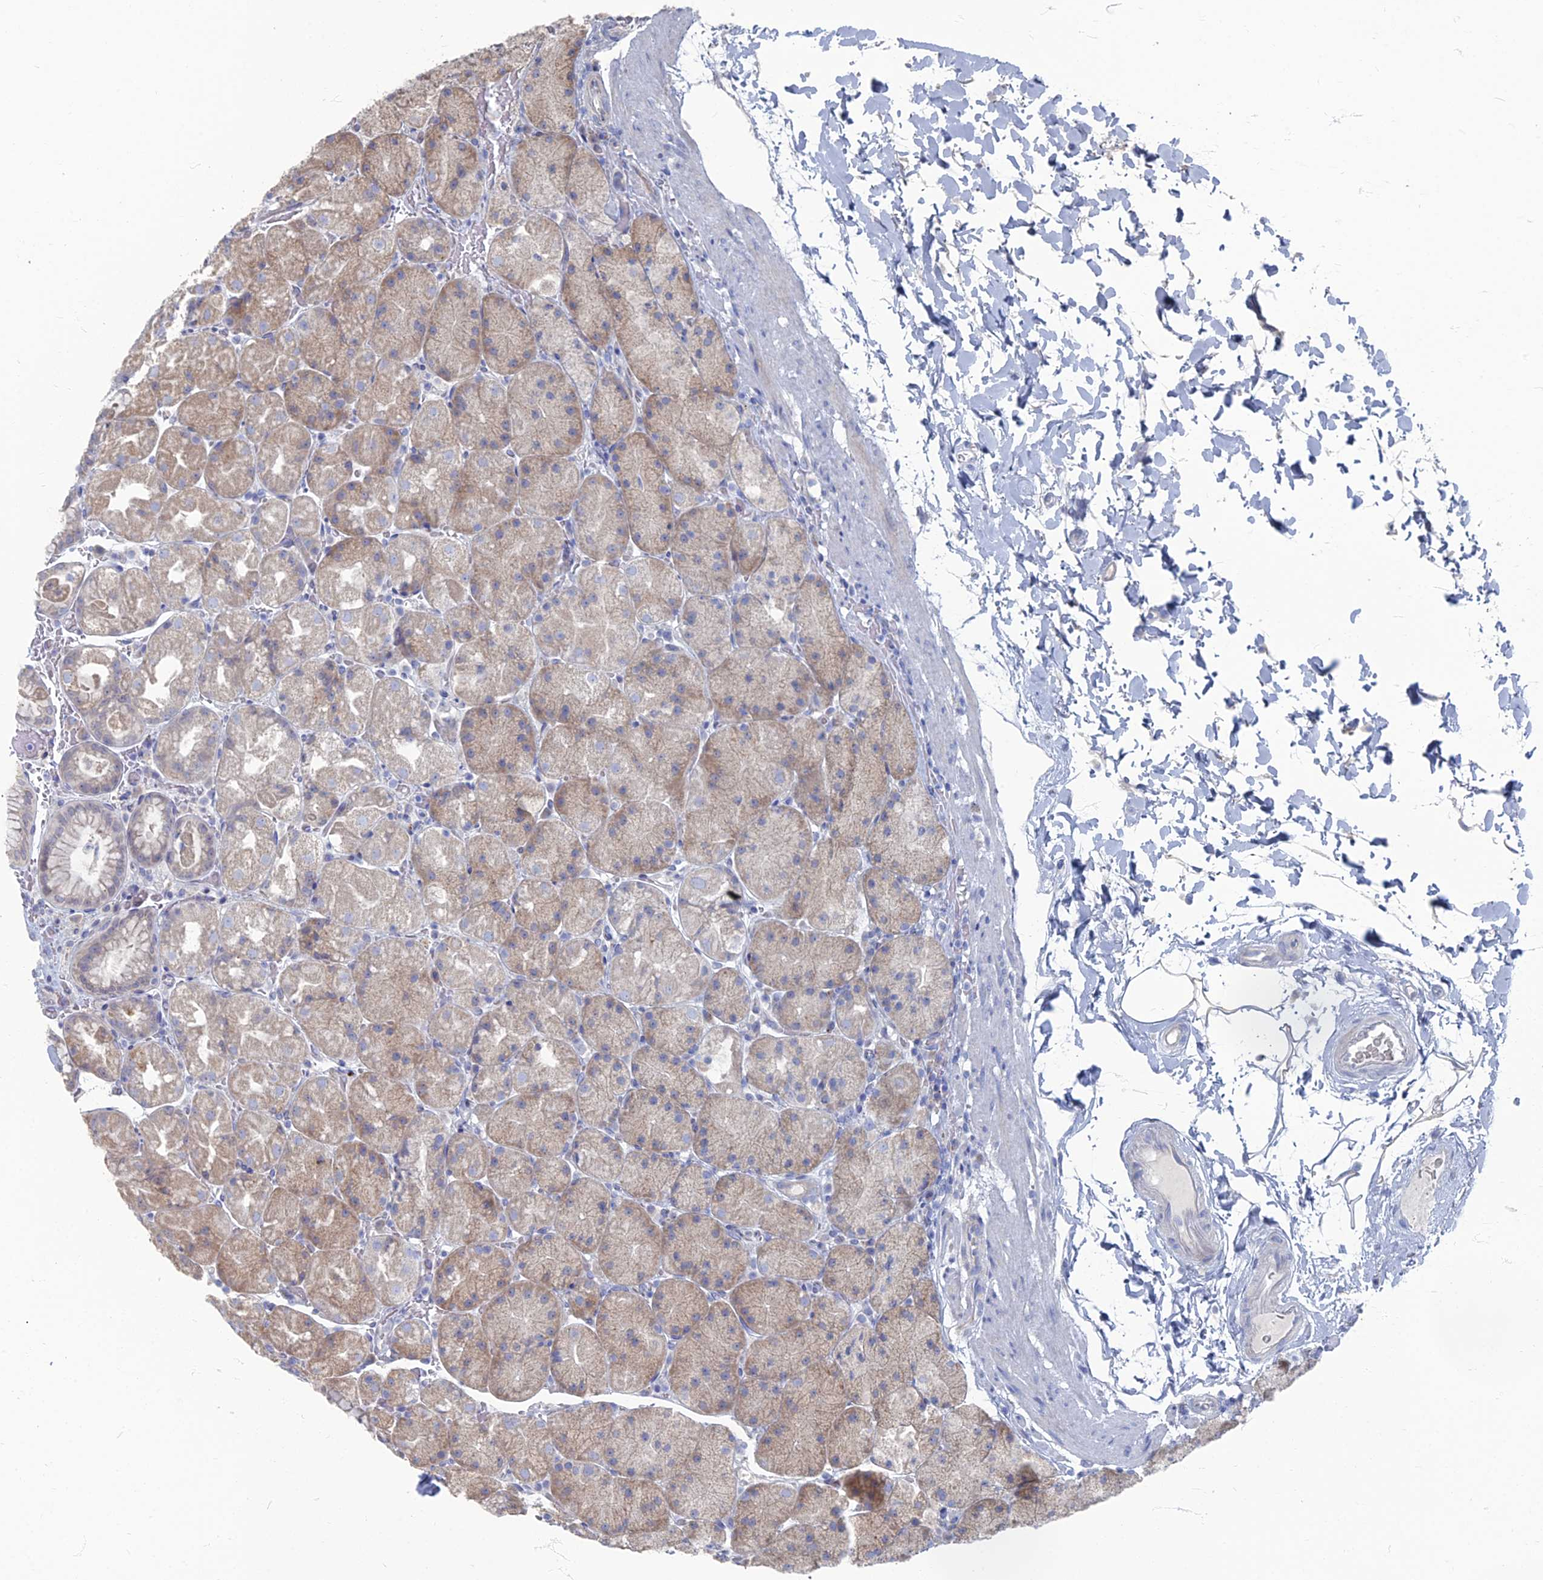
{"staining": {"intensity": "weak", "quantity": "25%-75%", "location": "cytoplasmic/membranous"}, "tissue": "stomach", "cell_type": "Glandular cells", "image_type": "normal", "snomed": [{"axis": "morphology", "description": "Normal tissue, NOS"}, {"axis": "topography", "description": "Stomach, upper"}, {"axis": "topography", "description": "Stomach, lower"}], "caption": "This image reveals unremarkable stomach stained with immunohistochemistry to label a protein in brown. The cytoplasmic/membranous of glandular cells show weak positivity for the protein. Nuclei are counter-stained blue.", "gene": "TMEM128", "patient": {"sex": "male", "age": 67}}